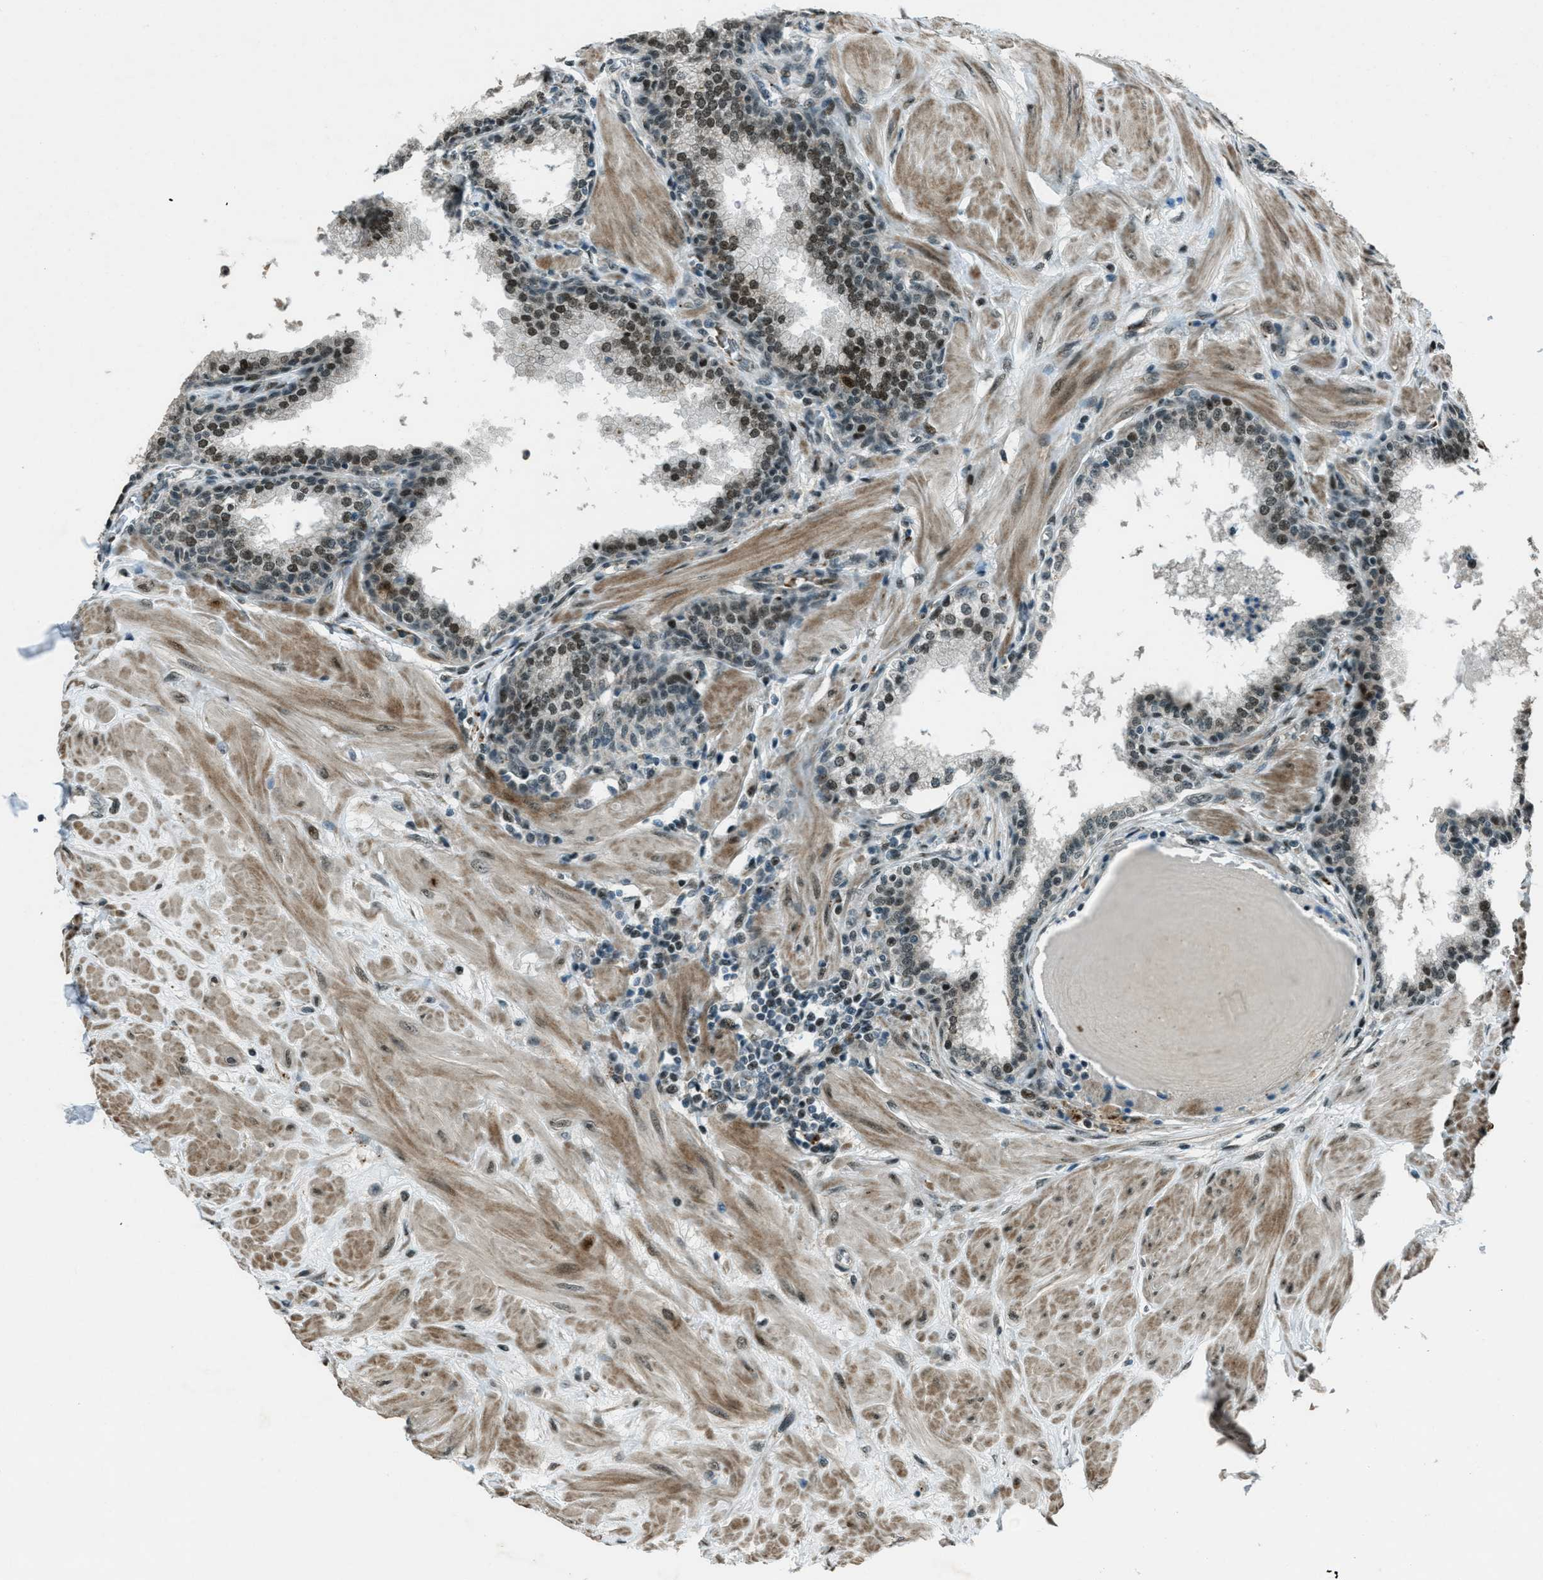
{"staining": {"intensity": "moderate", "quantity": "25%-75%", "location": "nuclear"}, "tissue": "prostate", "cell_type": "Glandular cells", "image_type": "normal", "snomed": [{"axis": "morphology", "description": "Normal tissue, NOS"}, {"axis": "topography", "description": "Prostate"}], "caption": "A medium amount of moderate nuclear staining is appreciated in about 25%-75% of glandular cells in normal prostate. (Brightfield microscopy of DAB IHC at high magnification).", "gene": "TARDBP", "patient": {"sex": "male", "age": 51}}